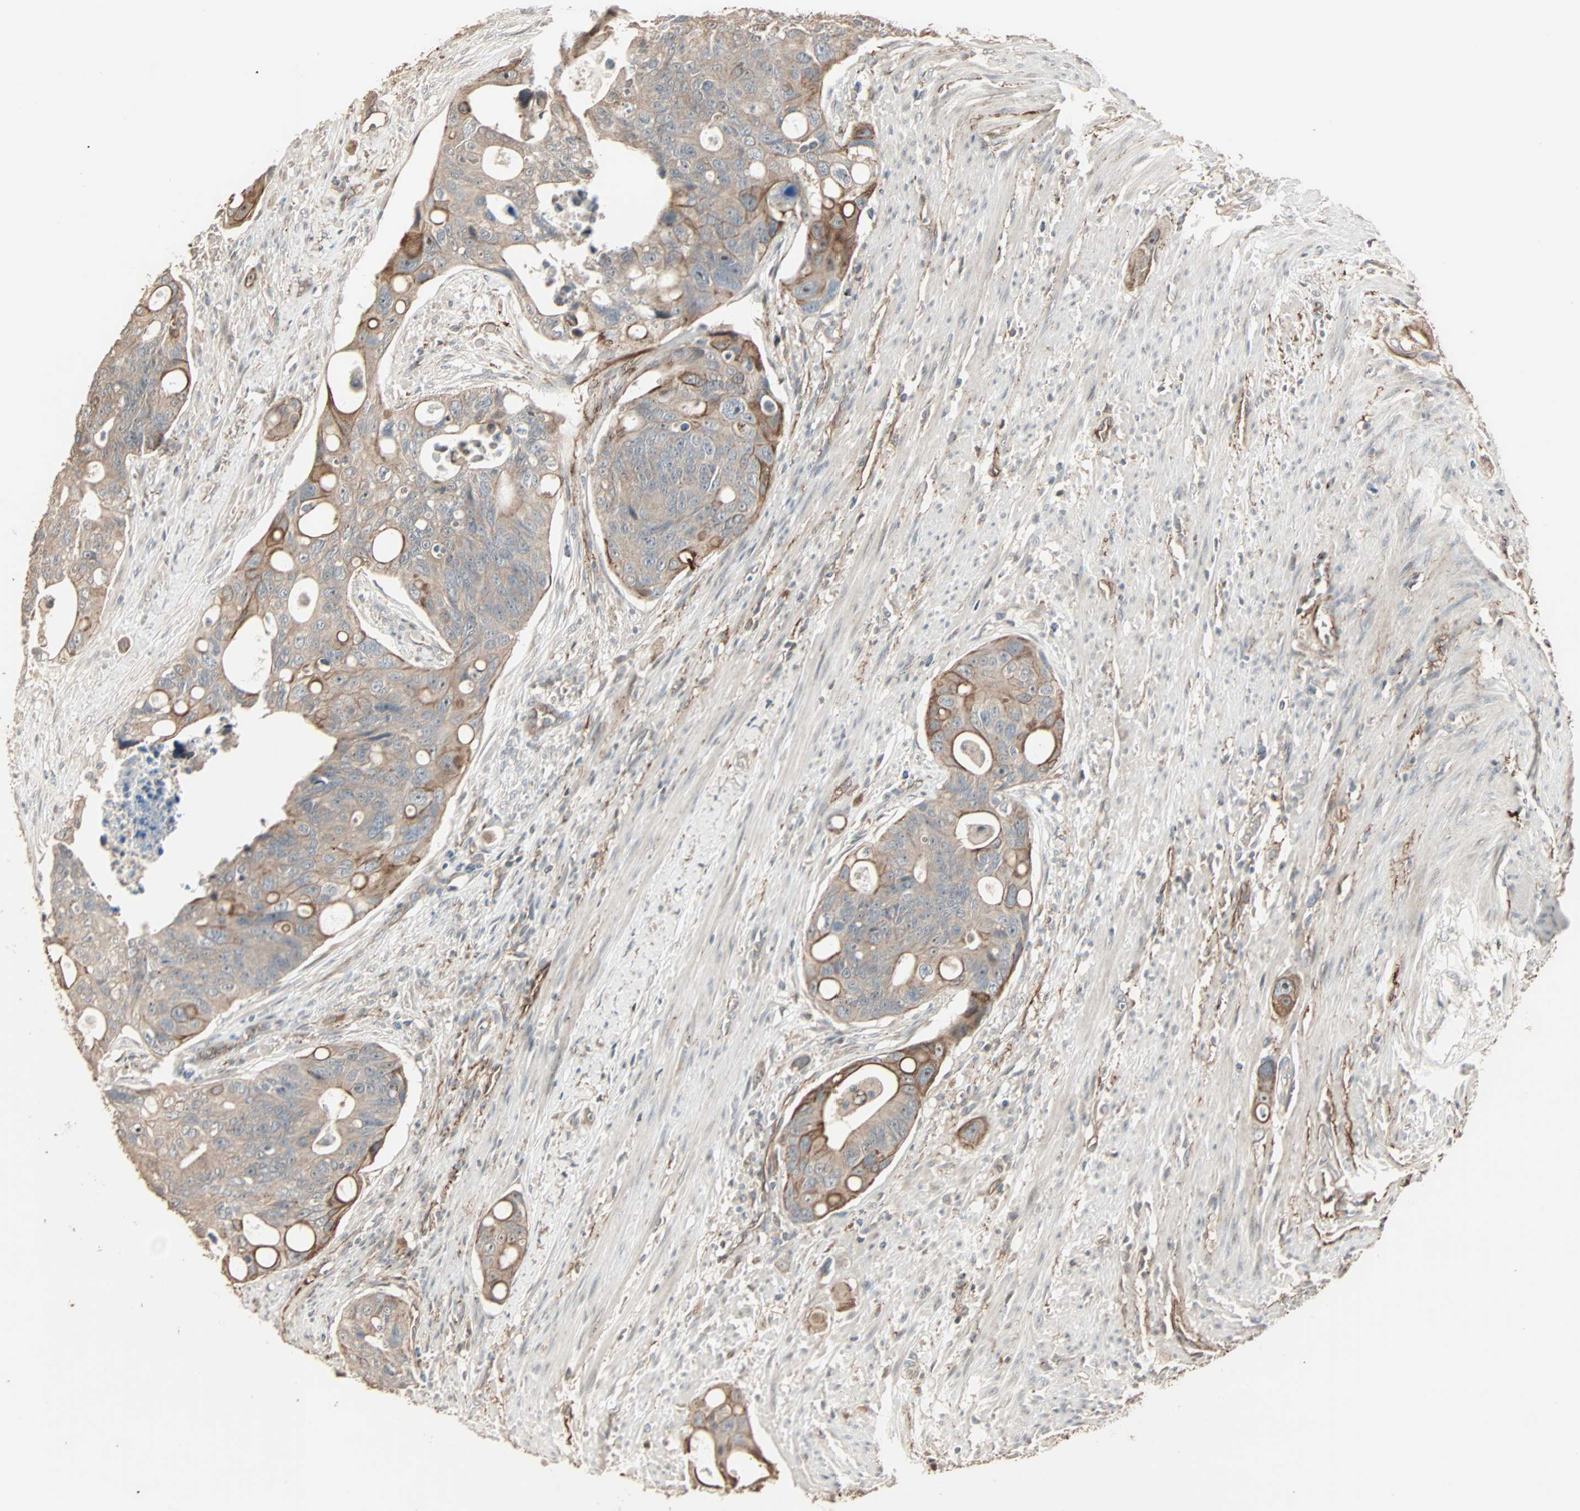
{"staining": {"intensity": "moderate", "quantity": "25%-75%", "location": "cytoplasmic/membranous"}, "tissue": "colorectal cancer", "cell_type": "Tumor cells", "image_type": "cancer", "snomed": [{"axis": "morphology", "description": "Adenocarcinoma, NOS"}, {"axis": "topography", "description": "Colon"}], "caption": "A histopathology image of human adenocarcinoma (colorectal) stained for a protein exhibits moderate cytoplasmic/membranous brown staining in tumor cells.", "gene": "CALCRL", "patient": {"sex": "female", "age": 57}}